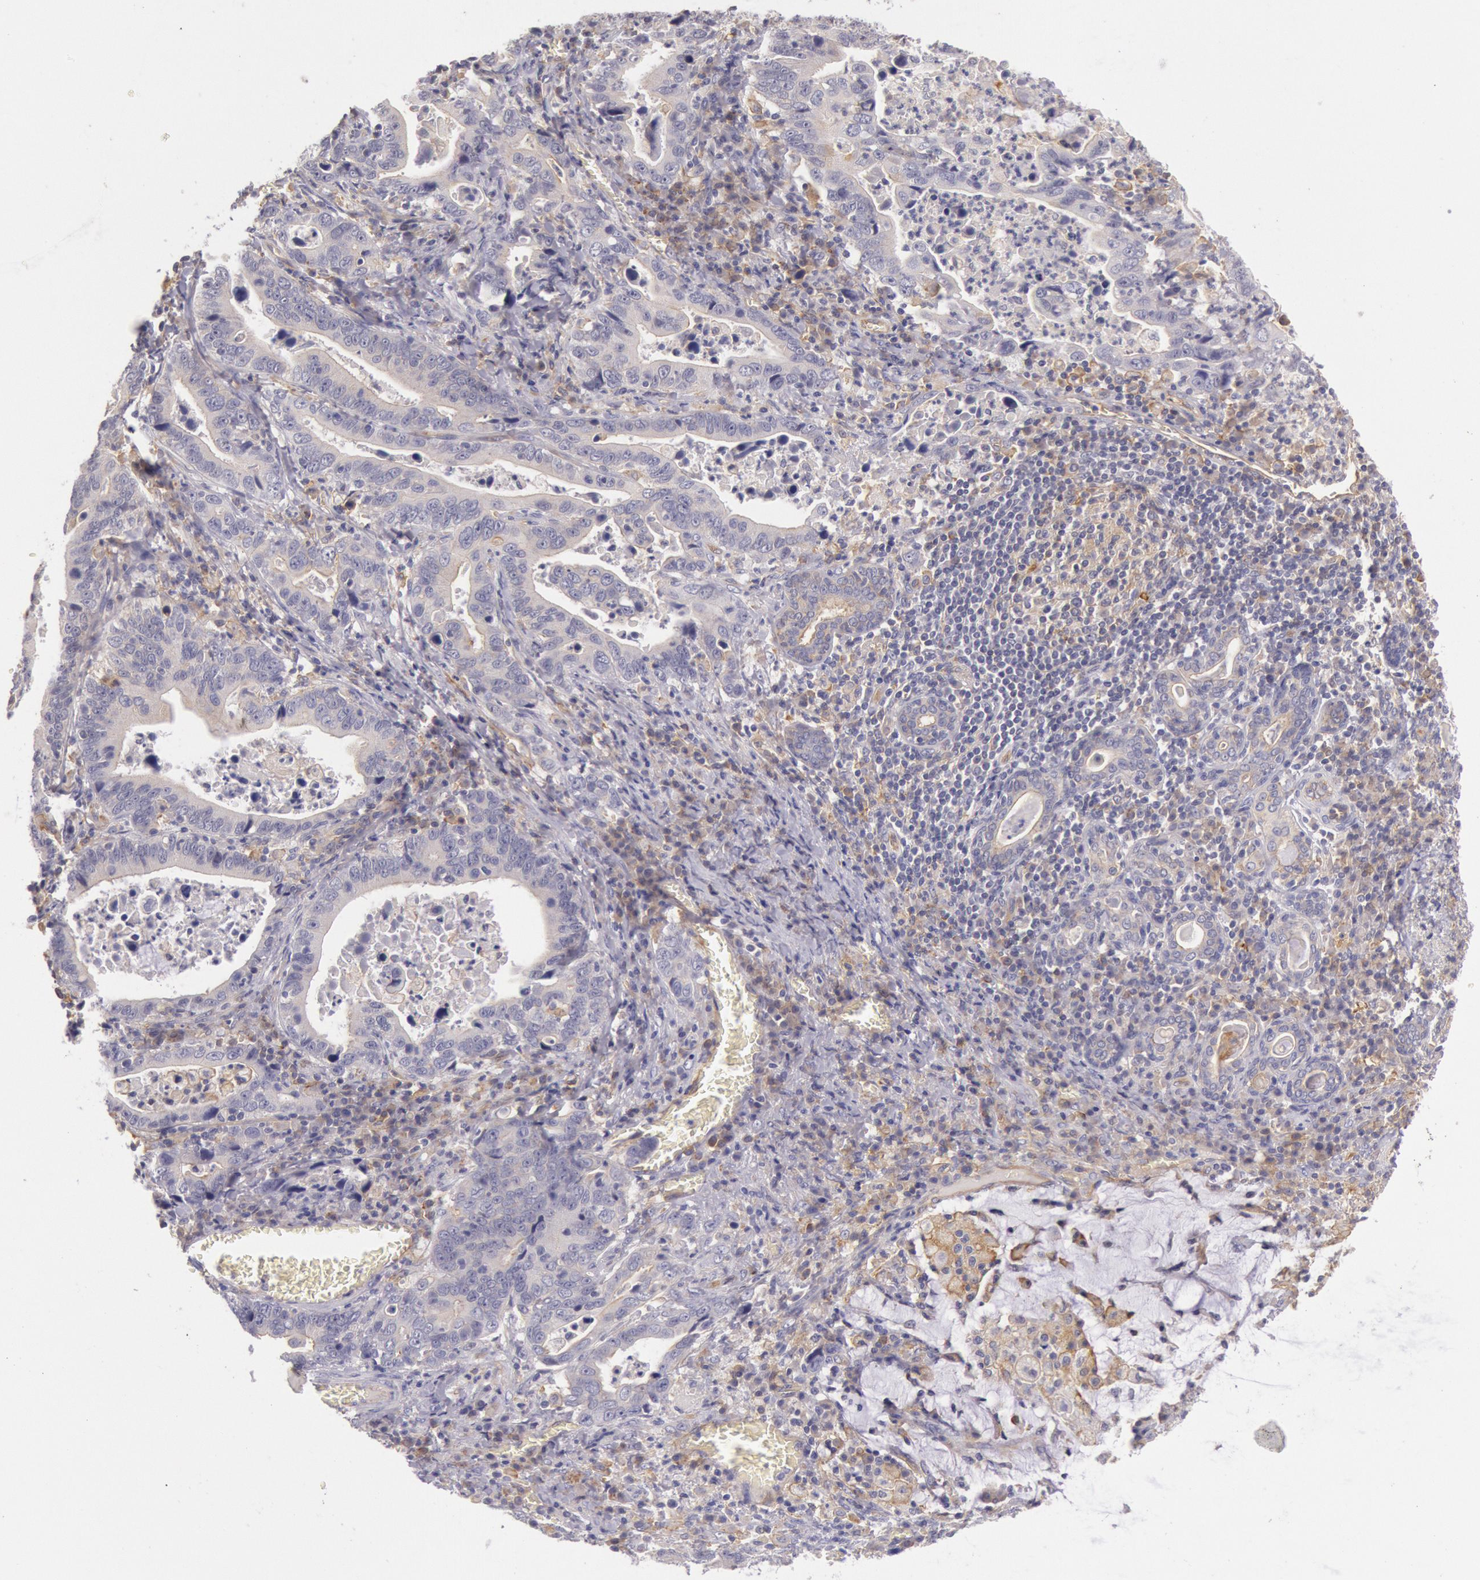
{"staining": {"intensity": "negative", "quantity": "none", "location": "none"}, "tissue": "stomach cancer", "cell_type": "Tumor cells", "image_type": "cancer", "snomed": [{"axis": "morphology", "description": "Adenocarcinoma, NOS"}, {"axis": "topography", "description": "Stomach, upper"}], "caption": "Immunohistochemistry of human adenocarcinoma (stomach) exhibits no positivity in tumor cells.", "gene": "MYO5A", "patient": {"sex": "male", "age": 63}}